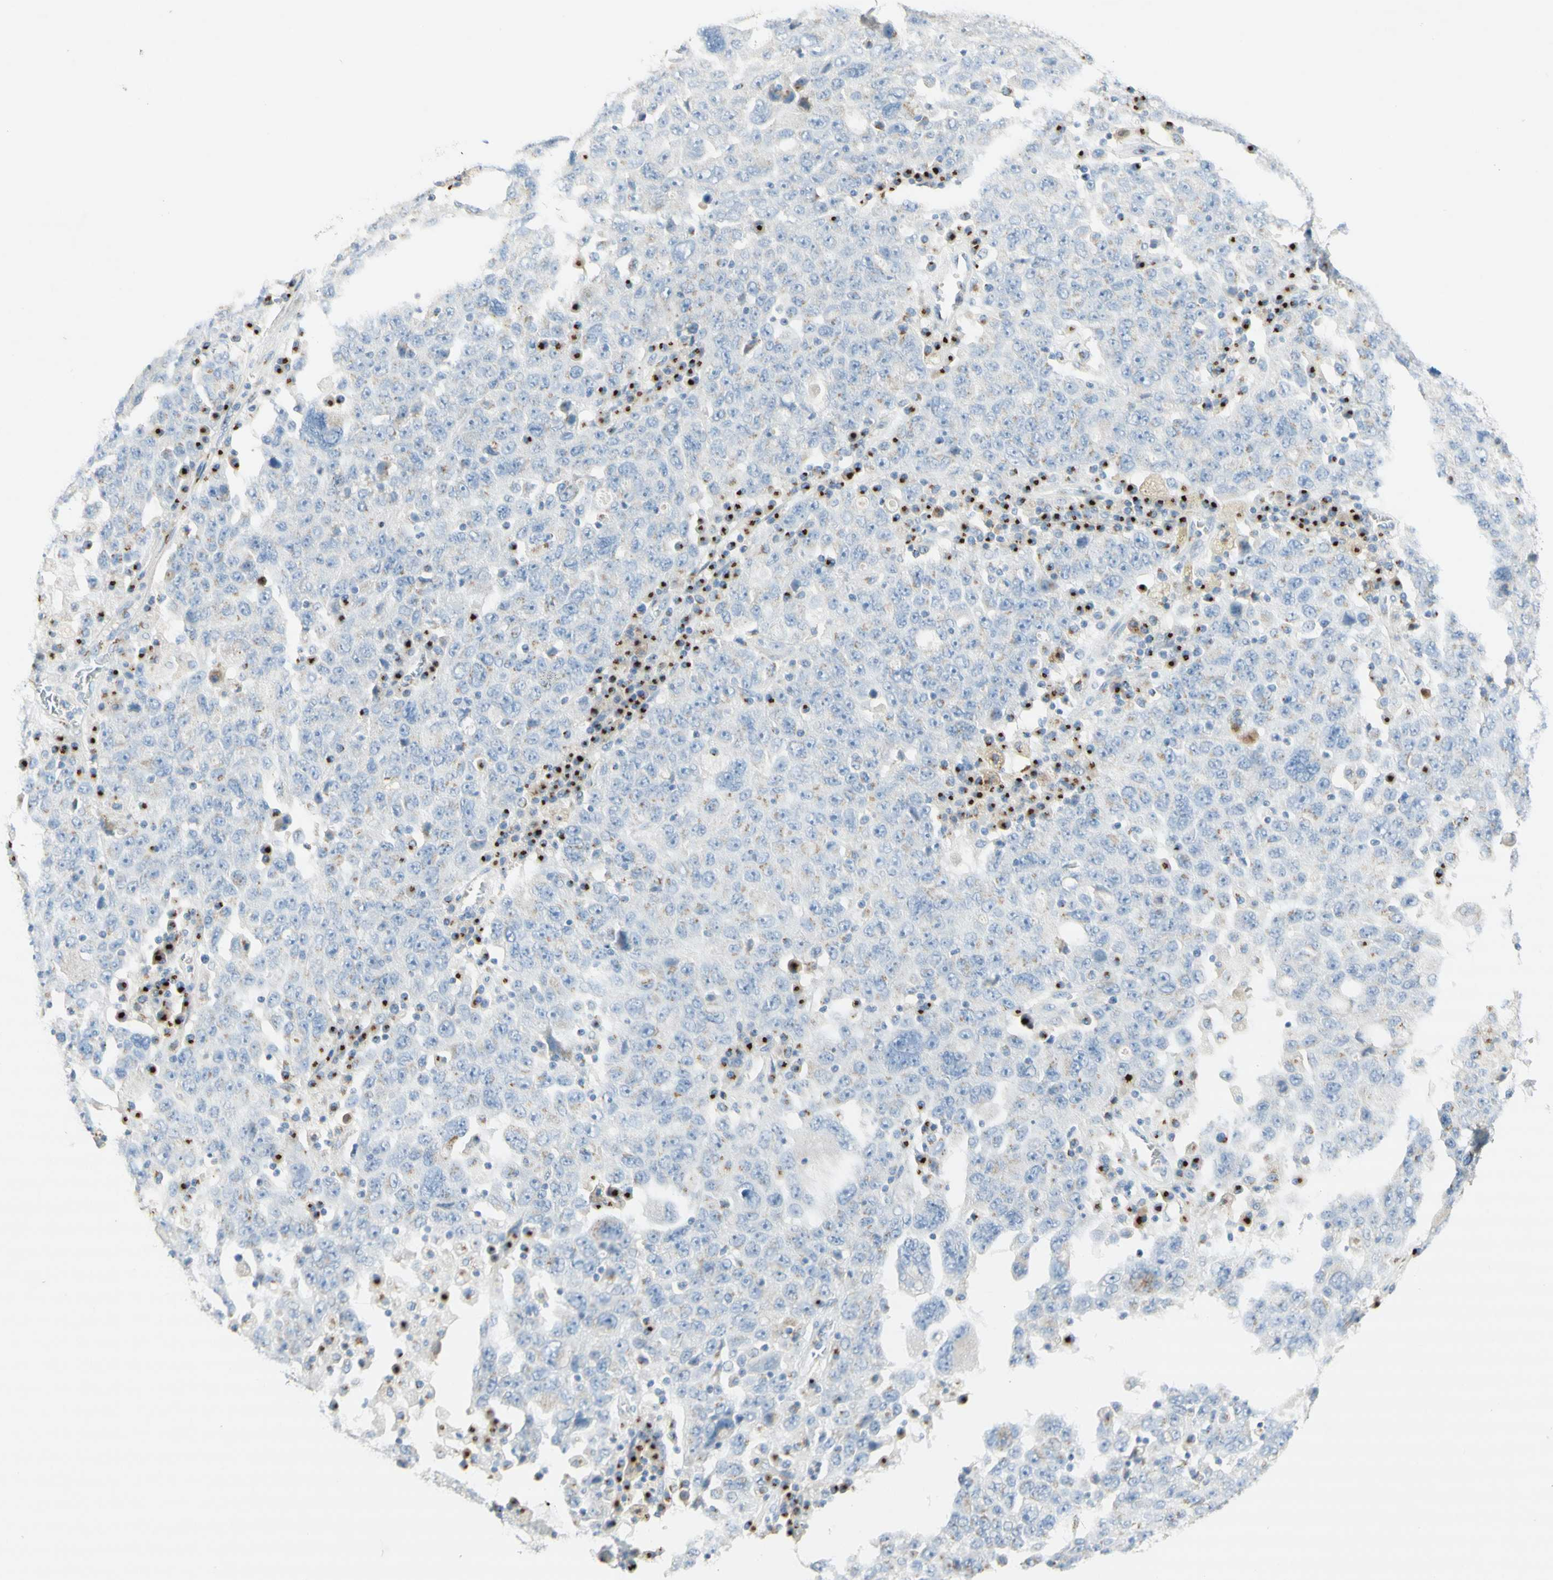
{"staining": {"intensity": "weak", "quantity": "25%-75%", "location": "cytoplasmic/membranous"}, "tissue": "ovarian cancer", "cell_type": "Tumor cells", "image_type": "cancer", "snomed": [{"axis": "morphology", "description": "Carcinoma, endometroid"}, {"axis": "topography", "description": "Ovary"}], "caption": "Immunohistochemistry (IHC) (DAB) staining of ovarian endometroid carcinoma displays weak cytoplasmic/membranous protein positivity in about 25%-75% of tumor cells. Immunohistochemistry stains the protein of interest in brown and the nuclei are stained blue.", "gene": "MANEA", "patient": {"sex": "female", "age": 62}}